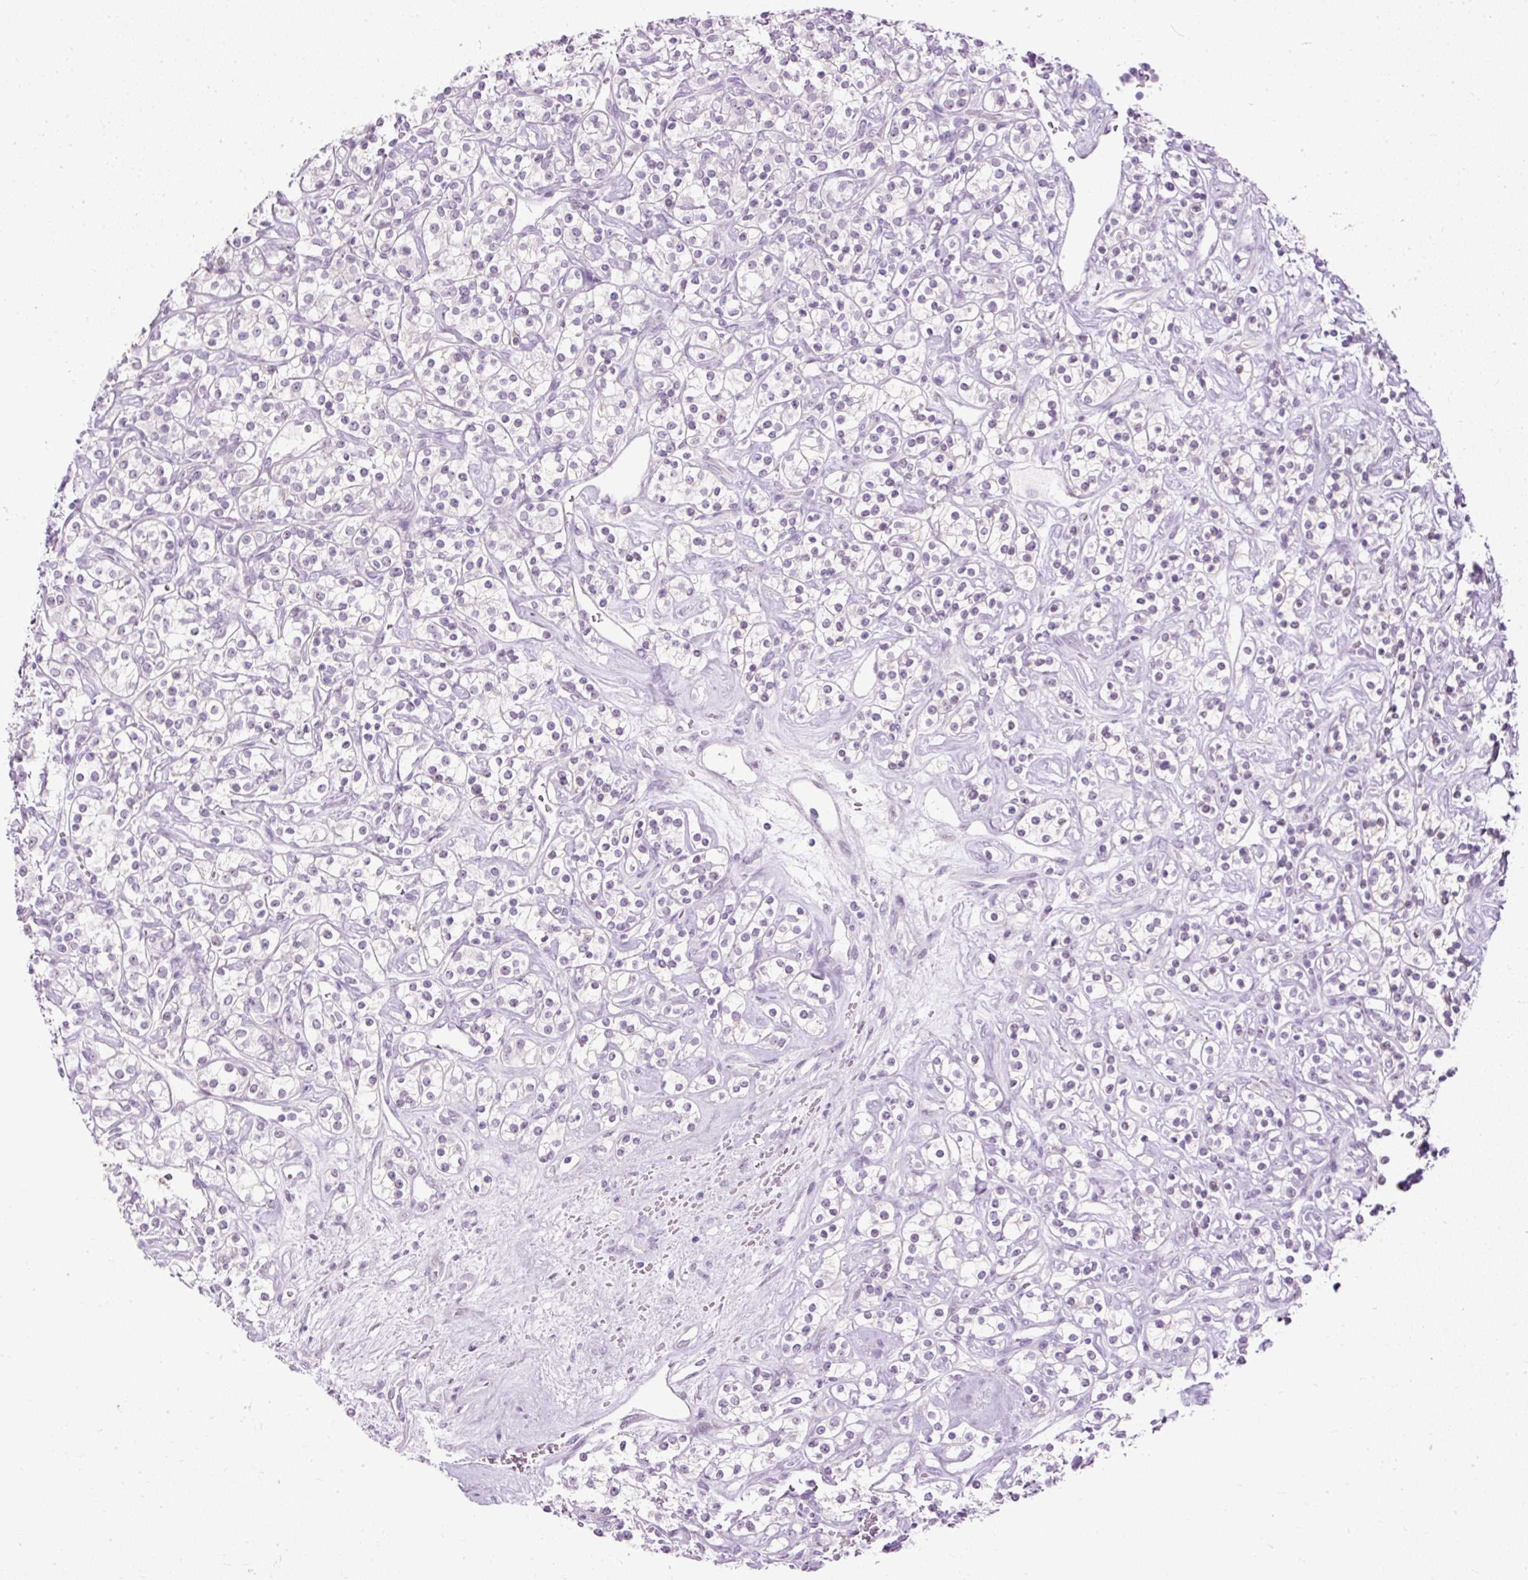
{"staining": {"intensity": "weak", "quantity": "<25%", "location": "nuclear"}, "tissue": "renal cancer", "cell_type": "Tumor cells", "image_type": "cancer", "snomed": [{"axis": "morphology", "description": "Adenocarcinoma, NOS"}, {"axis": "topography", "description": "Kidney"}], "caption": "IHC micrograph of human adenocarcinoma (renal) stained for a protein (brown), which displays no staining in tumor cells.", "gene": "PDE6B", "patient": {"sex": "male", "age": 77}}